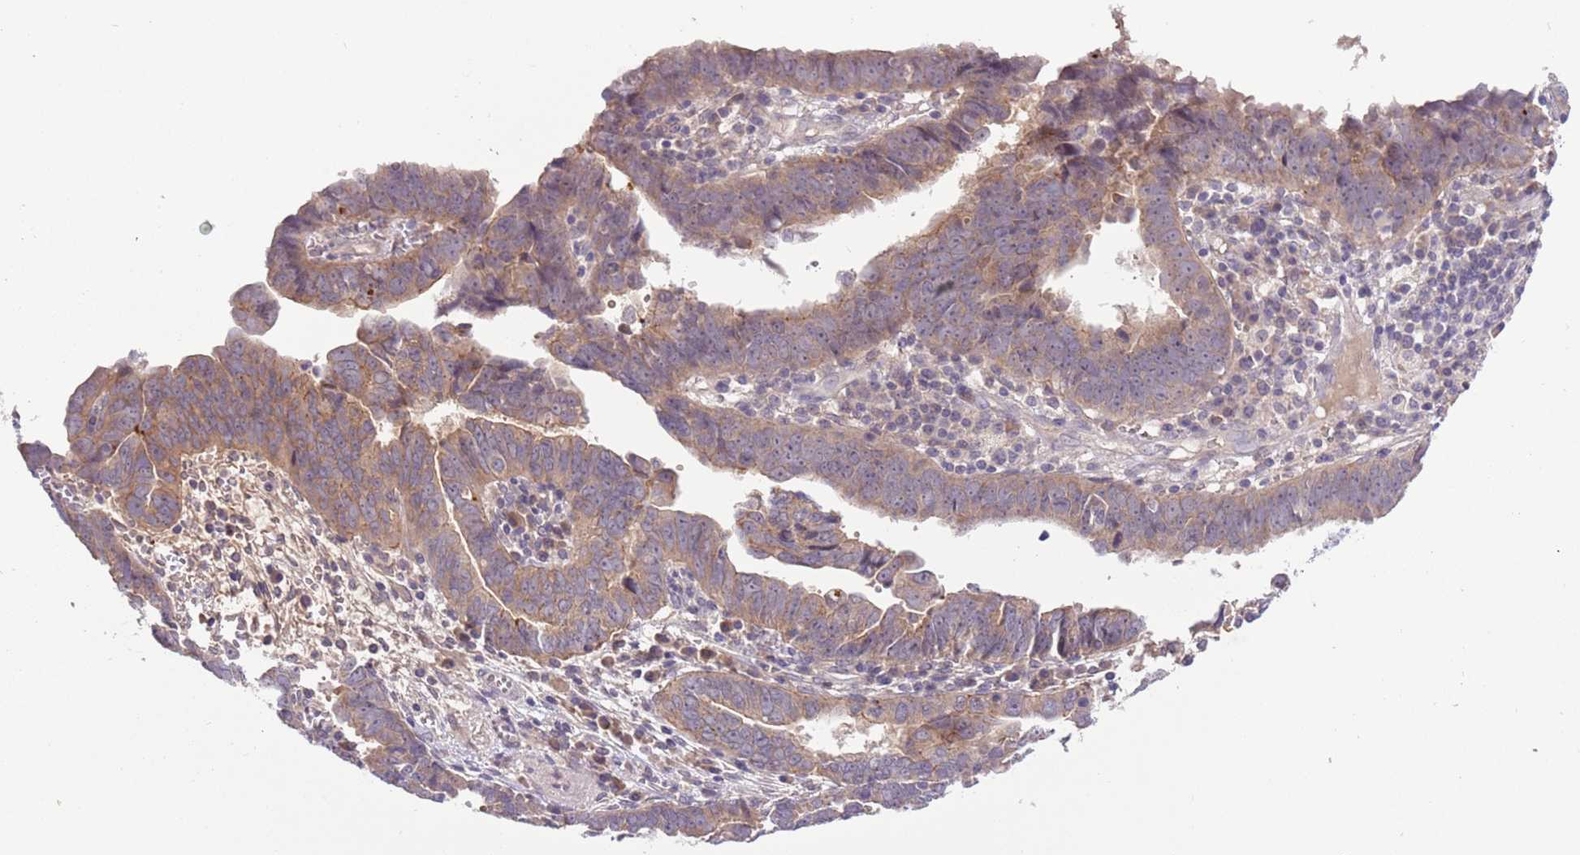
{"staining": {"intensity": "moderate", "quantity": ">75%", "location": "cytoplasmic/membranous"}, "tissue": "endometrial cancer", "cell_type": "Tumor cells", "image_type": "cancer", "snomed": [{"axis": "morphology", "description": "Adenocarcinoma, NOS"}, {"axis": "topography", "description": "Endometrium"}], "caption": "Immunohistochemical staining of endometrial cancer exhibits moderate cytoplasmic/membranous protein expression in about >75% of tumor cells. (Brightfield microscopy of DAB IHC at high magnification).", "gene": "SHROOM3", "patient": {"sex": "female", "age": 75}}